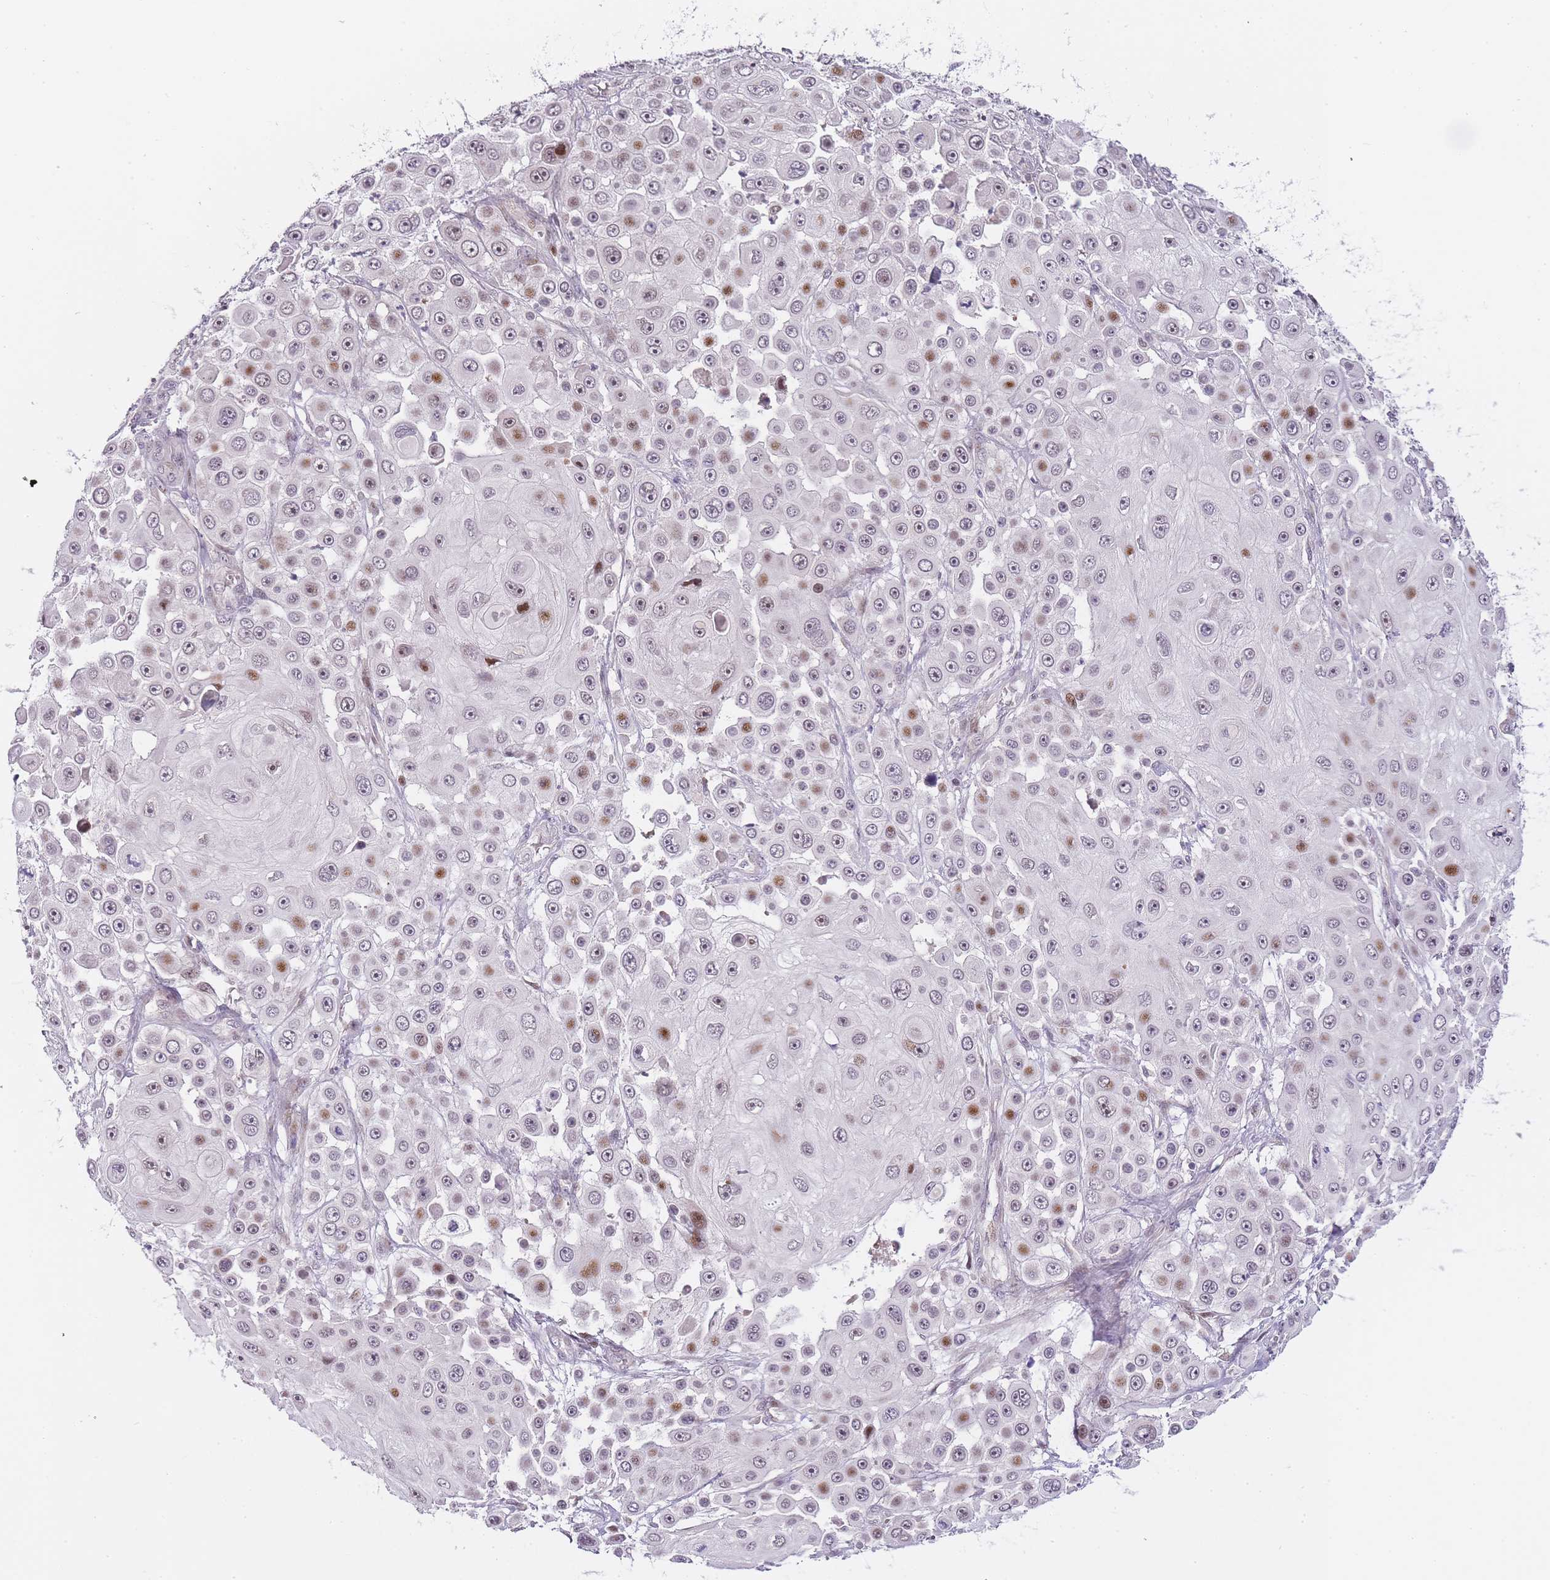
{"staining": {"intensity": "moderate", "quantity": "25%-75%", "location": "nuclear"}, "tissue": "skin cancer", "cell_type": "Tumor cells", "image_type": "cancer", "snomed": [{"axis": "morphology", "description": "Squamous cell carcinoma, NOS"}, {"axis": "topography", "description": "Skin"}], "caption": "A brown stain labels moderate nuclear positivity of a protein in skin cancer tumor cells.", "gene": "OGG1", "patient": {"sex": "male", "age": 67}}